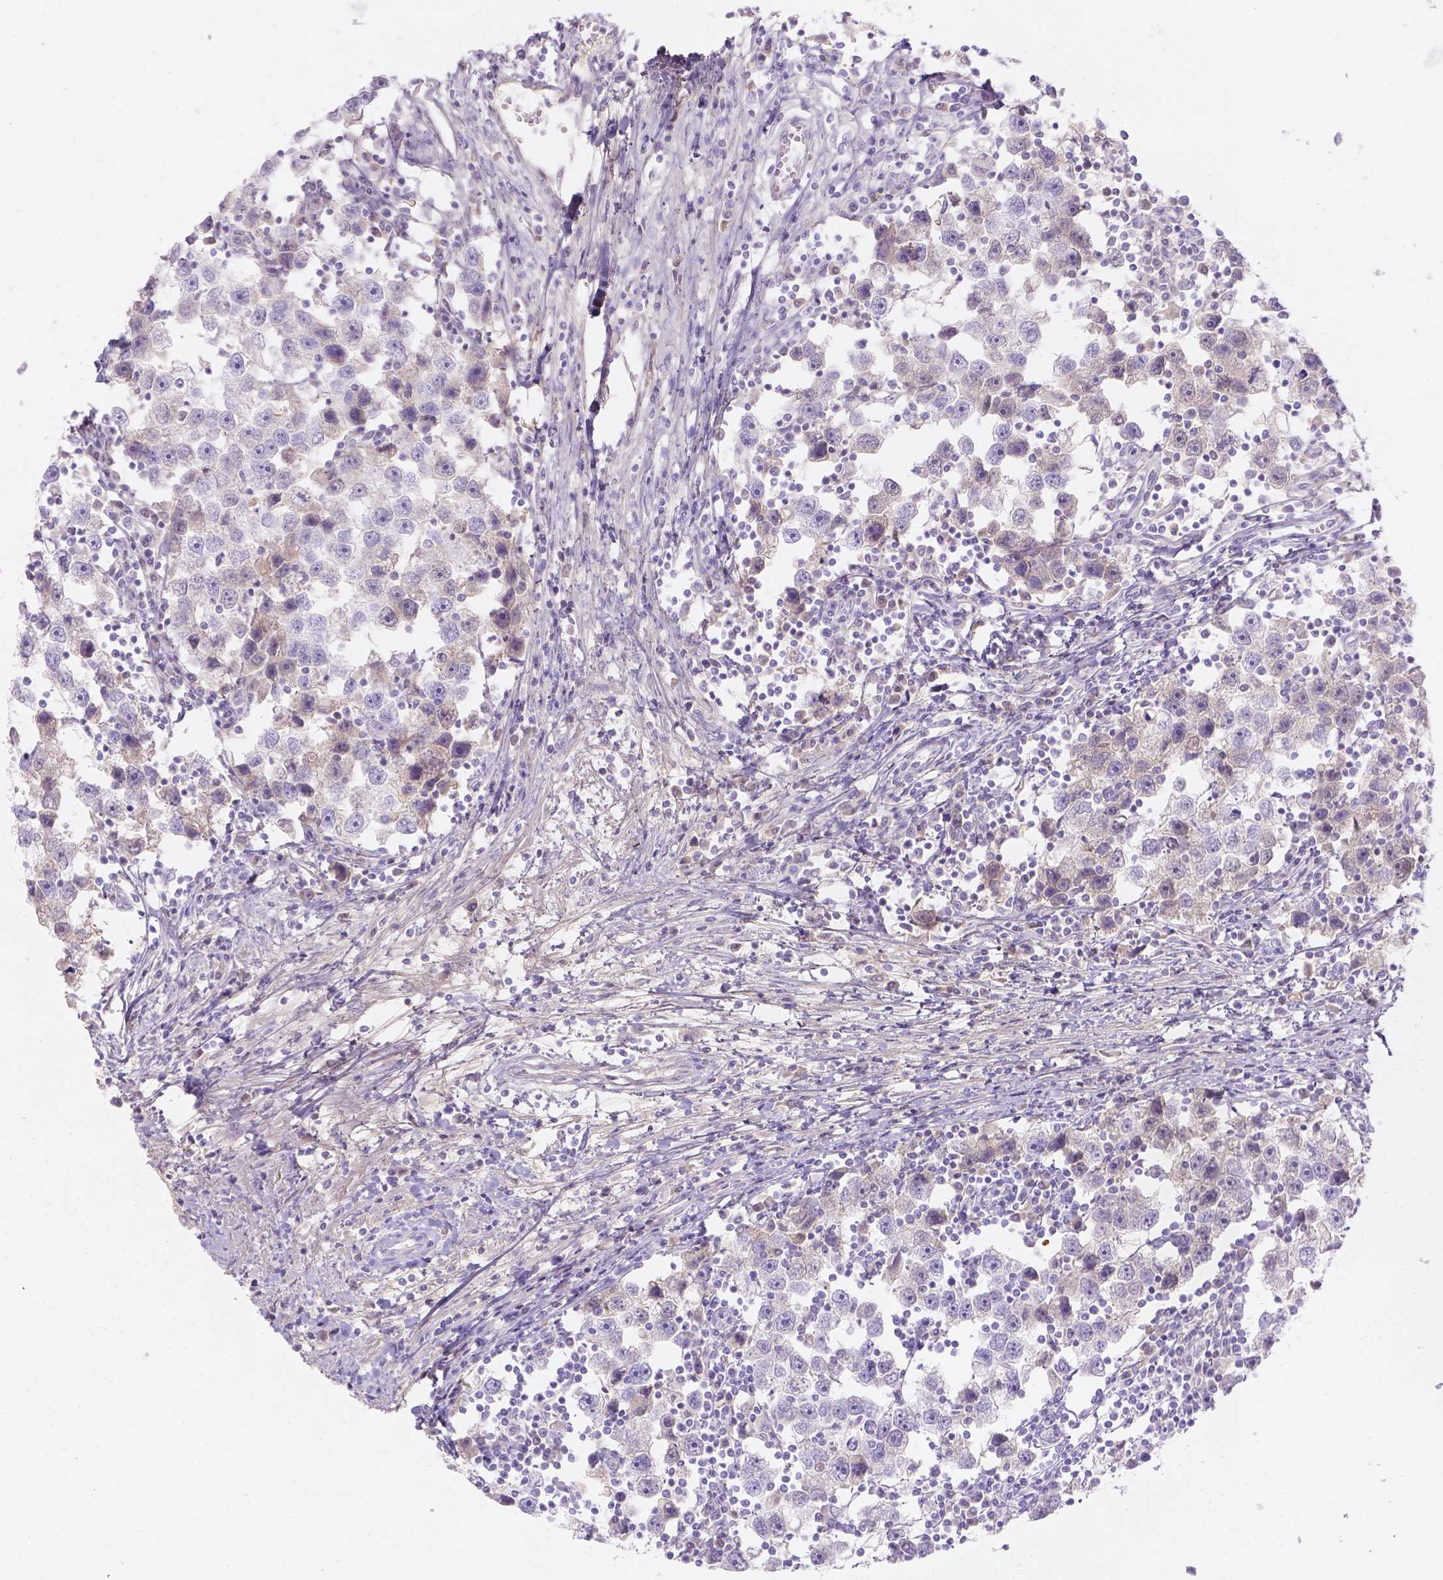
{"staining": {"intensity": "negative", "quantity": "none", "location": "none"}, "tissue": "testis cancer", "cell_type": "Tumor cells", "image_type": "cancer", "snomed": [{"axis": "morphology", "description": "Seminoma, NOS"}, {"axis": "topography", "description": "Testis"}], "caption": "Image shows no significant protein staining in tumor cells of testis cancer.", "gene": "GAL3ST2", "patient": {"sex": "male", "age": 30}}